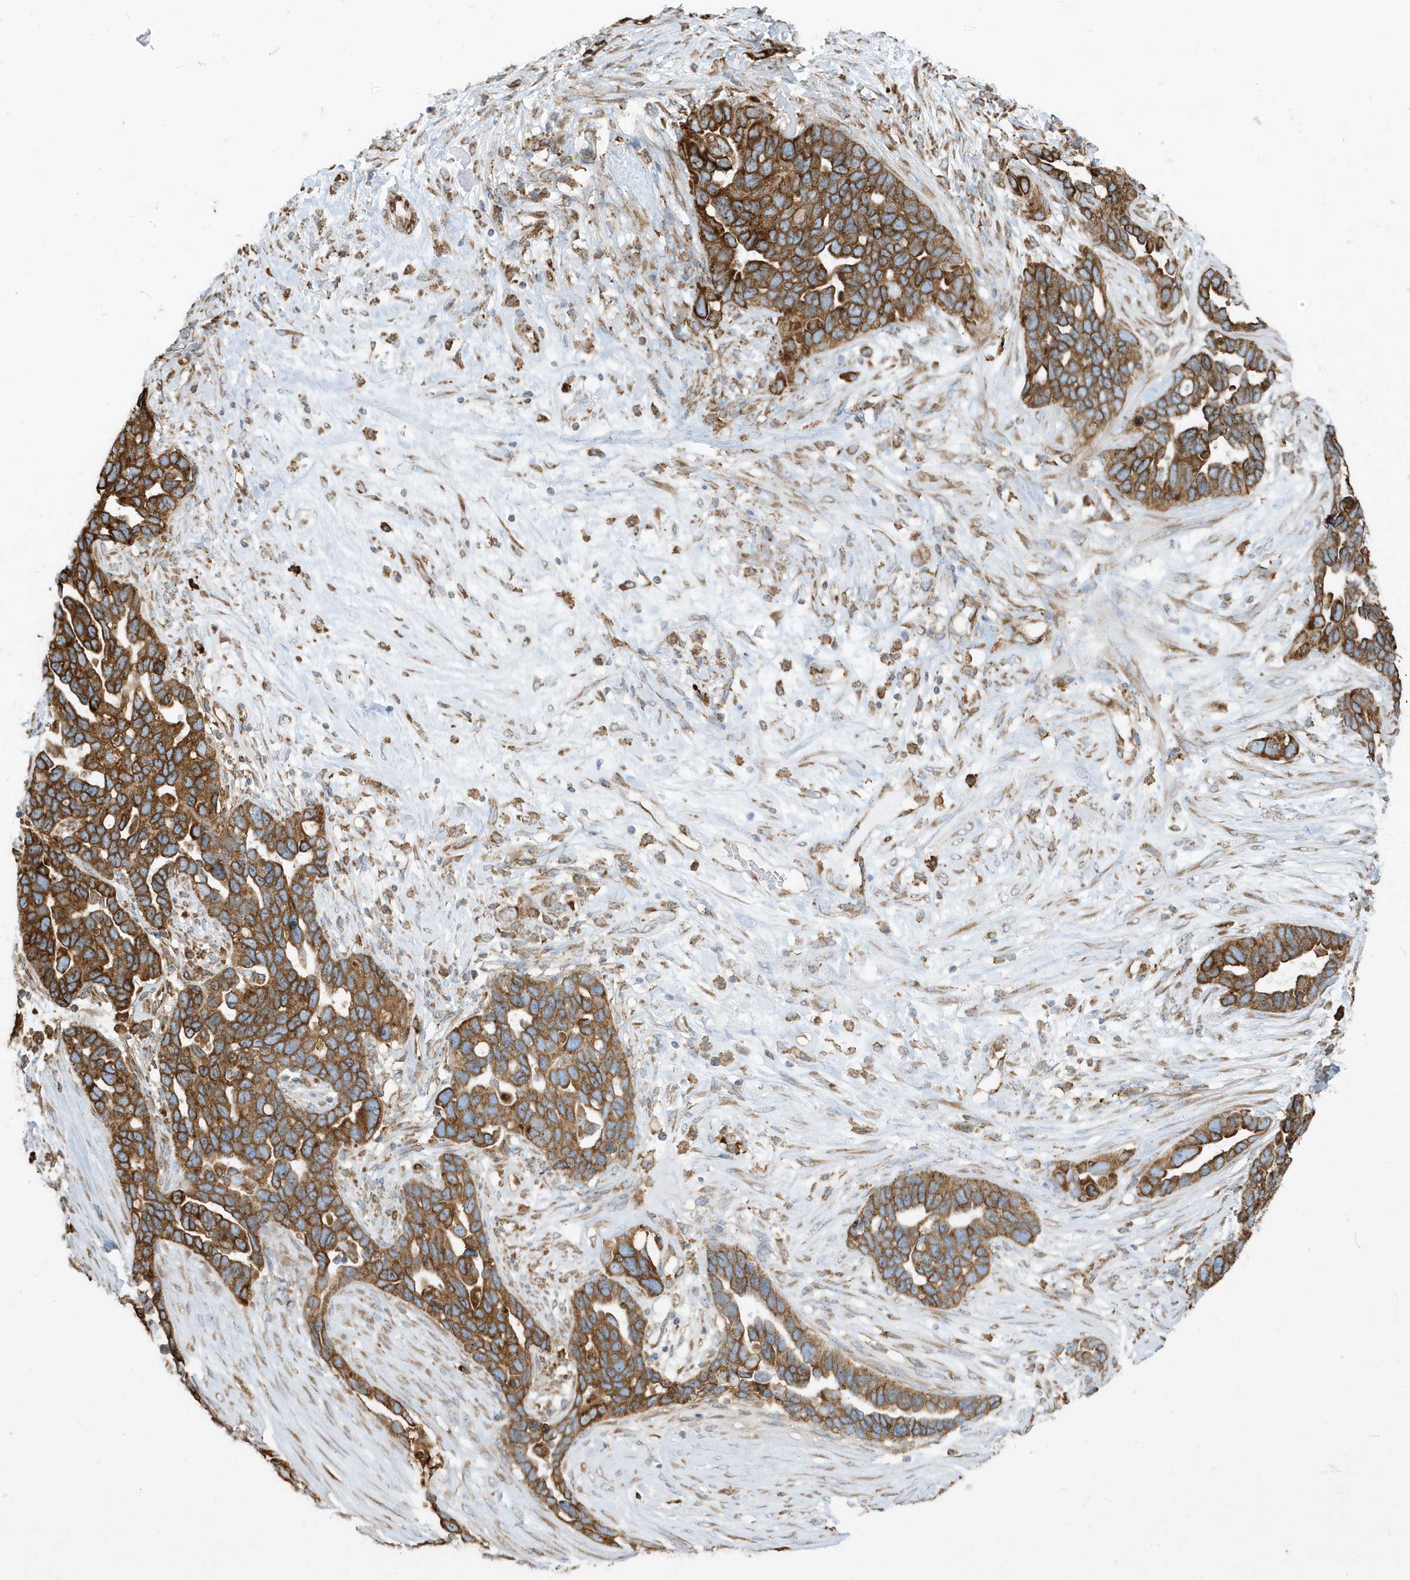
{"staining": {"intensity": "strong", "quantity": ">75%", "location": "cytoplasmic/membranous"}, "tissue": "ovarian cancer", "cell_type": "Tumor cells", "image_type": "cancer", "snomed": [{"axis": "morphology", "description": "Cystadenocarcinoma, serous, NOS"}, {"axis": "topography", "description": "Ovary"}], "caption": "A micrograph showing strong cytoplasmic/membranous staining in about >75% of tumor cells in ovarian serous cystadenocarcinoma, as visualized by brown immunohistochemical staining.", "gene": "PDIA6", "patient": {"sex": "female", "age": 54}}